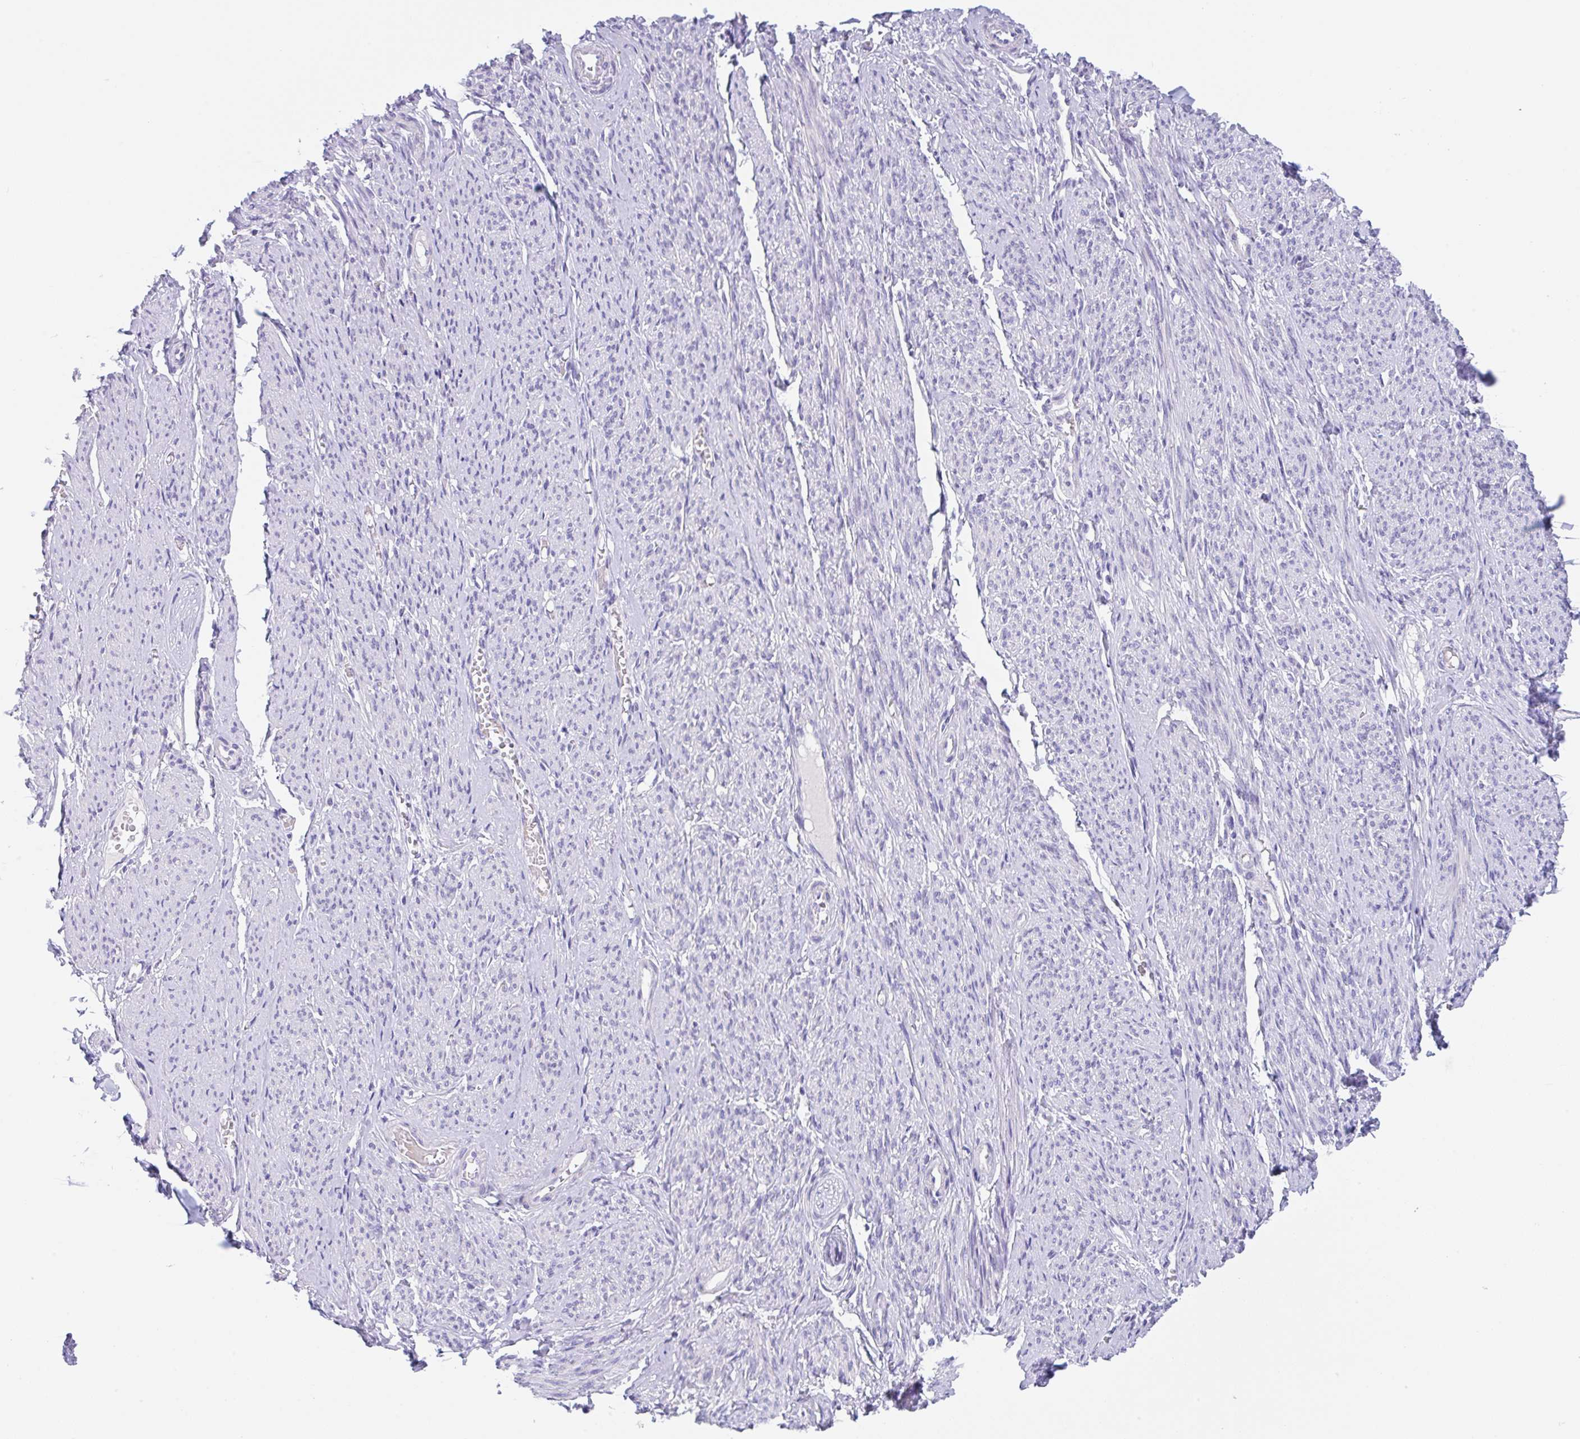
{"staining": {"intensity": "negative", "quantity": "none", "location": "none"}, "tissue": "smooth muscle", "cell_type": "Smooth muscle cells", "image_type": "normal", "snomed": [{"axis": "morphology", "description": "Normal tissue, NOS"}, {"axis": "topography", "description": "Smooth muscle"}], "caption": "DAB immunohistochemical staining of normal human smooth muscle exhibits no significant positivity in smooth muscle cells. Nuclei are stained in blue.", "gene": "TRAF4", "patient": {"sex": "female", "age": 65}}